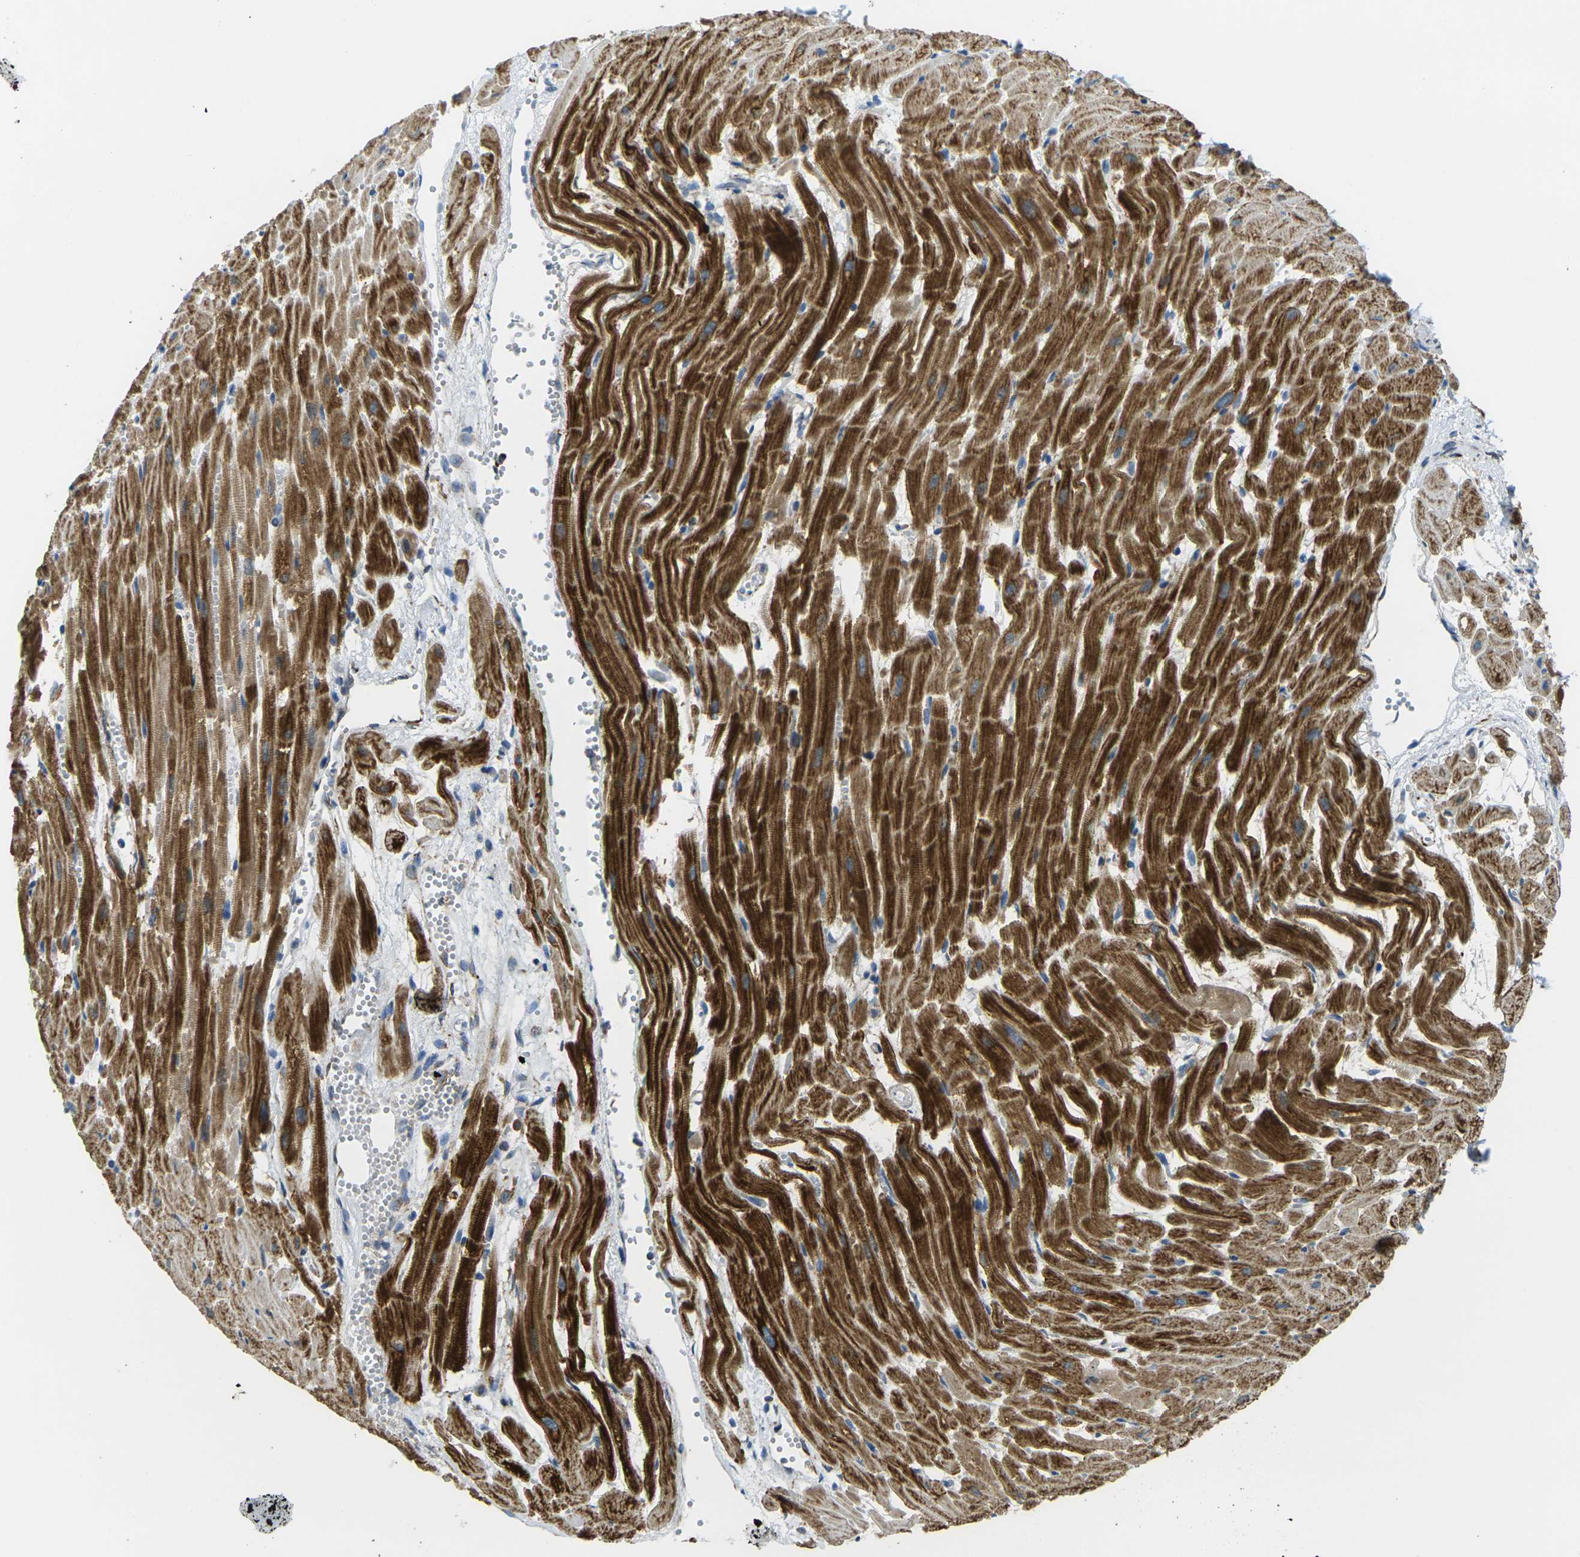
{"staining": {"intensity": "strong", "quantity": ">75%", "location": "cytoplasmic/membranous"}, "tissue": "heart muscle", "cell_type": "Cardiomyocytes", "image_type": "normal", "snomed": [{"axis": "morphology", "description": "Normal tissue, NOS"}, {"axis": "topography", "description": "Heart"}], "caption": "Strong cytoplasmic/membranous staining for a protein is appreciated in about >75% of cardiomyocytes of unremarkable heart muscle using IHC.", "gene": "CYB5R1", "patient": {"sex": "female", "age": 19}}